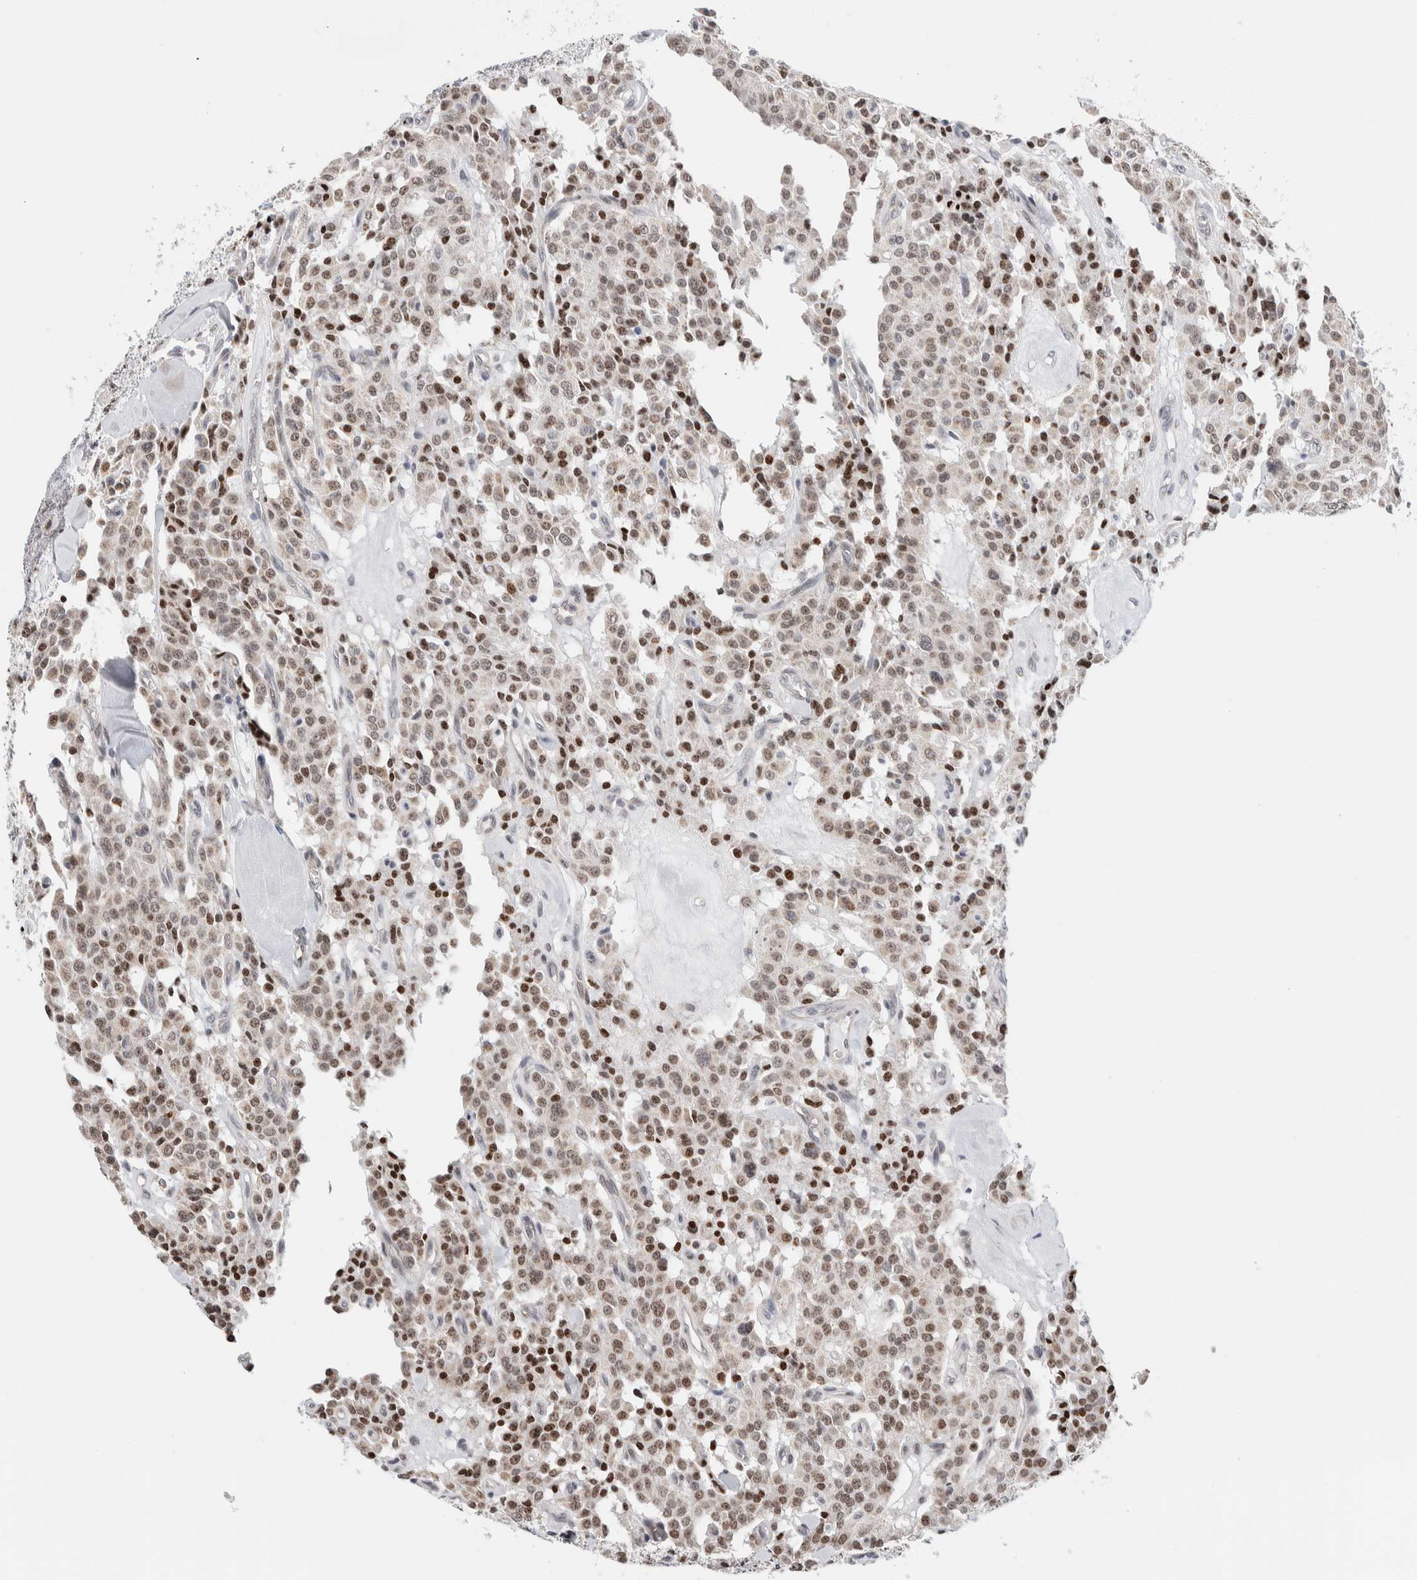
{"staining": {"intensity": "moderate", "quantity": ">75%", "location": "nuclear"}, "tissue": "carcinoid", "cell_type": "Tumor cells", "image_type": "cancer", "snomed": [{"axis": "morphology", "description": "Carcinoid, malignant, NOS"}, {"axis": "topography", "description": "Lung"}], "caption": "Immunohistochemistry (IHC) (DAB (3,3'-diaminobenzidine)) staining of human carcinoid (malignant) exhibits moderate nuclear protein staining in approximately >75% of tumor cells. (Stains: DAB in brown, nuclei in blue, Microscopy: brightfield microscopy at high magnification).", "gene": "NEUROD1", "patient": {"sex": "male", "age": 30}}